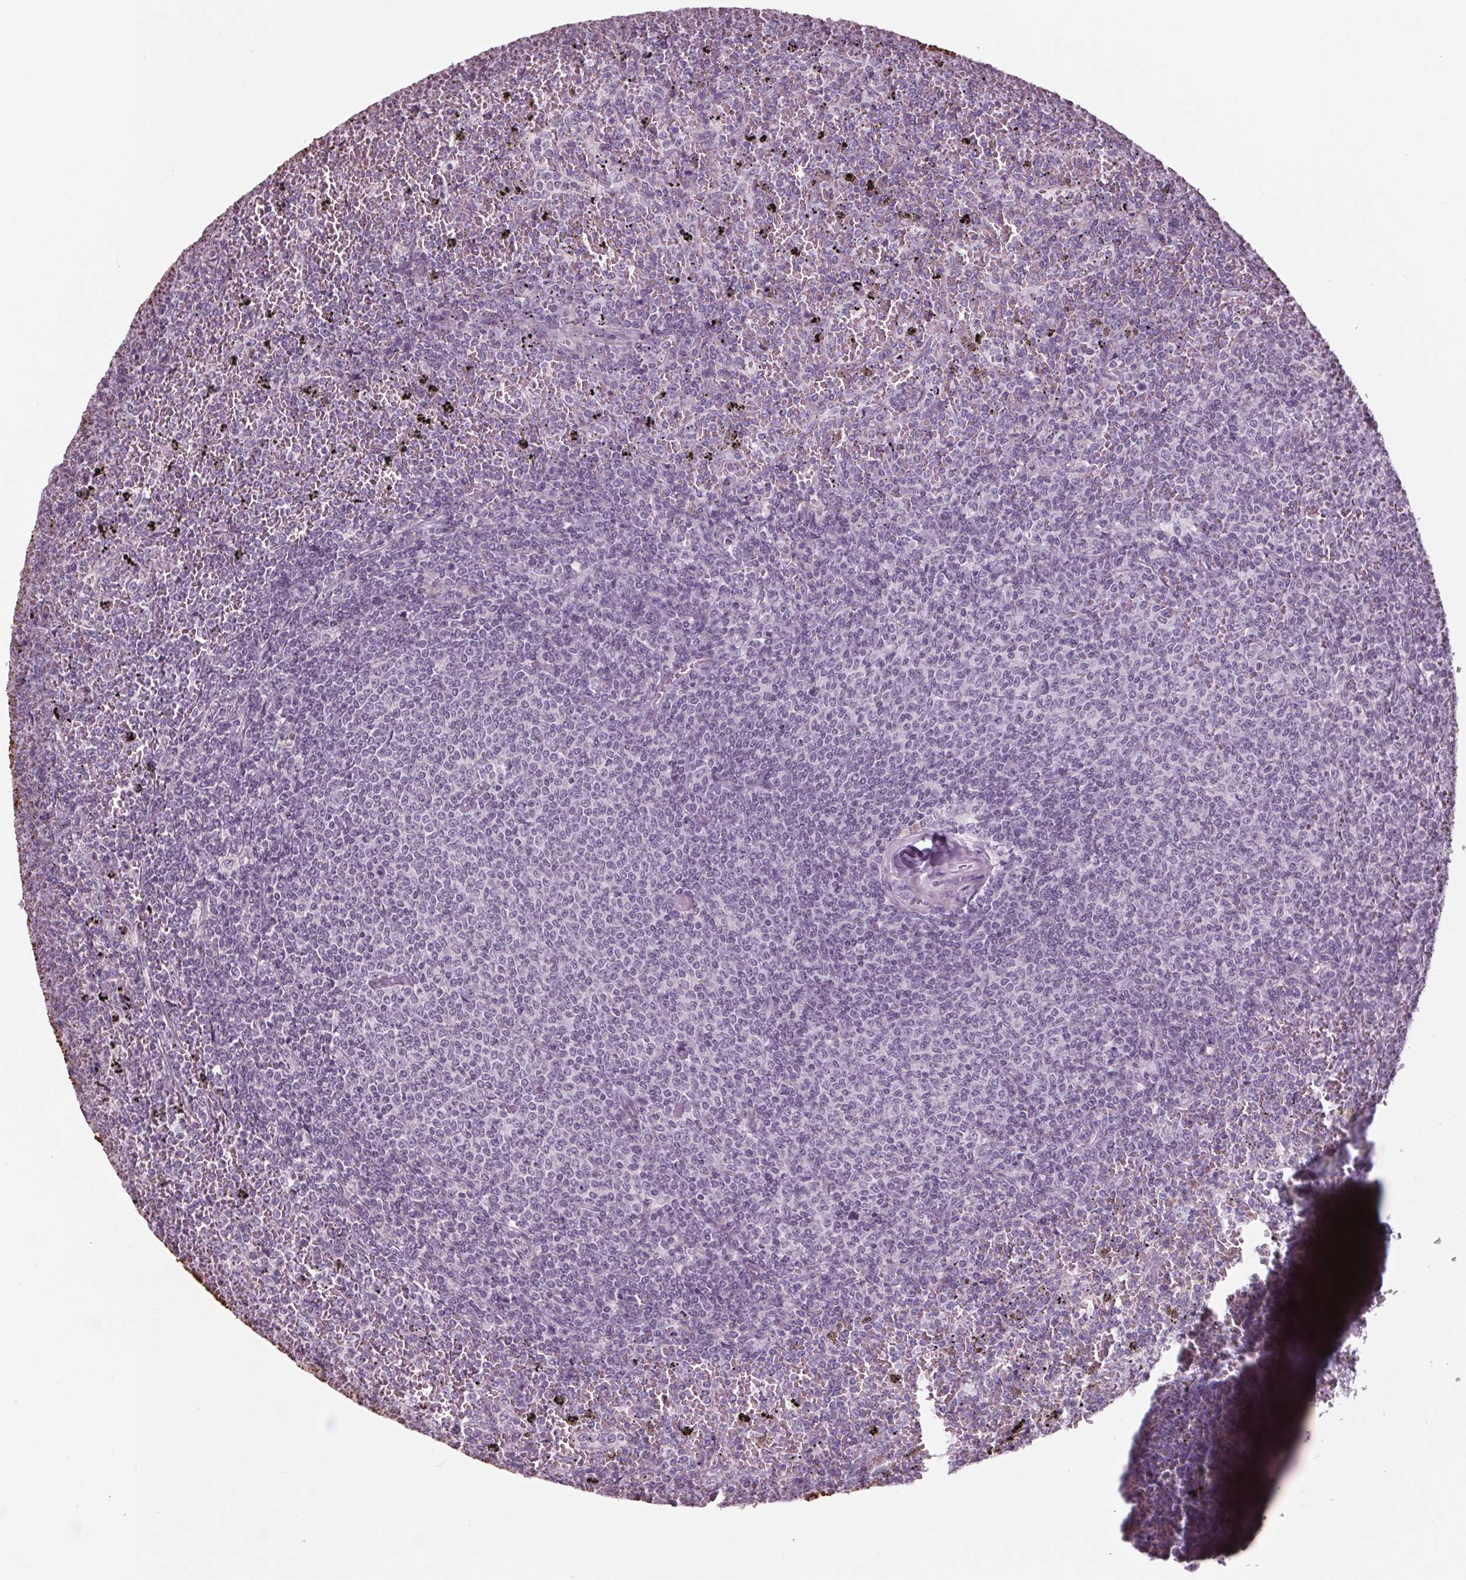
{"staining": {"intensity": "negative", "quantity": "none", "location": "none"}, "tissue": "lymphoma", "cell_type": "Tumor cells", "image_type": "cancer", "snomed": [{"axis": "morphology", "description": "Malignant lymphoma, non-Hodgkin's type, Low grade"}, {"axis": "topography", "description": "Spleen"}], "caption": "Immunohistochemistry histopathology image of neoplastic tissue: malignant lymphoma, non-Hodgkin's type (low-grade) stained with DAB demonstrates no significant protein positivity in tumor cells.", "gene": "TNNC2", "patient": {"sex": "female", "age": 77}}